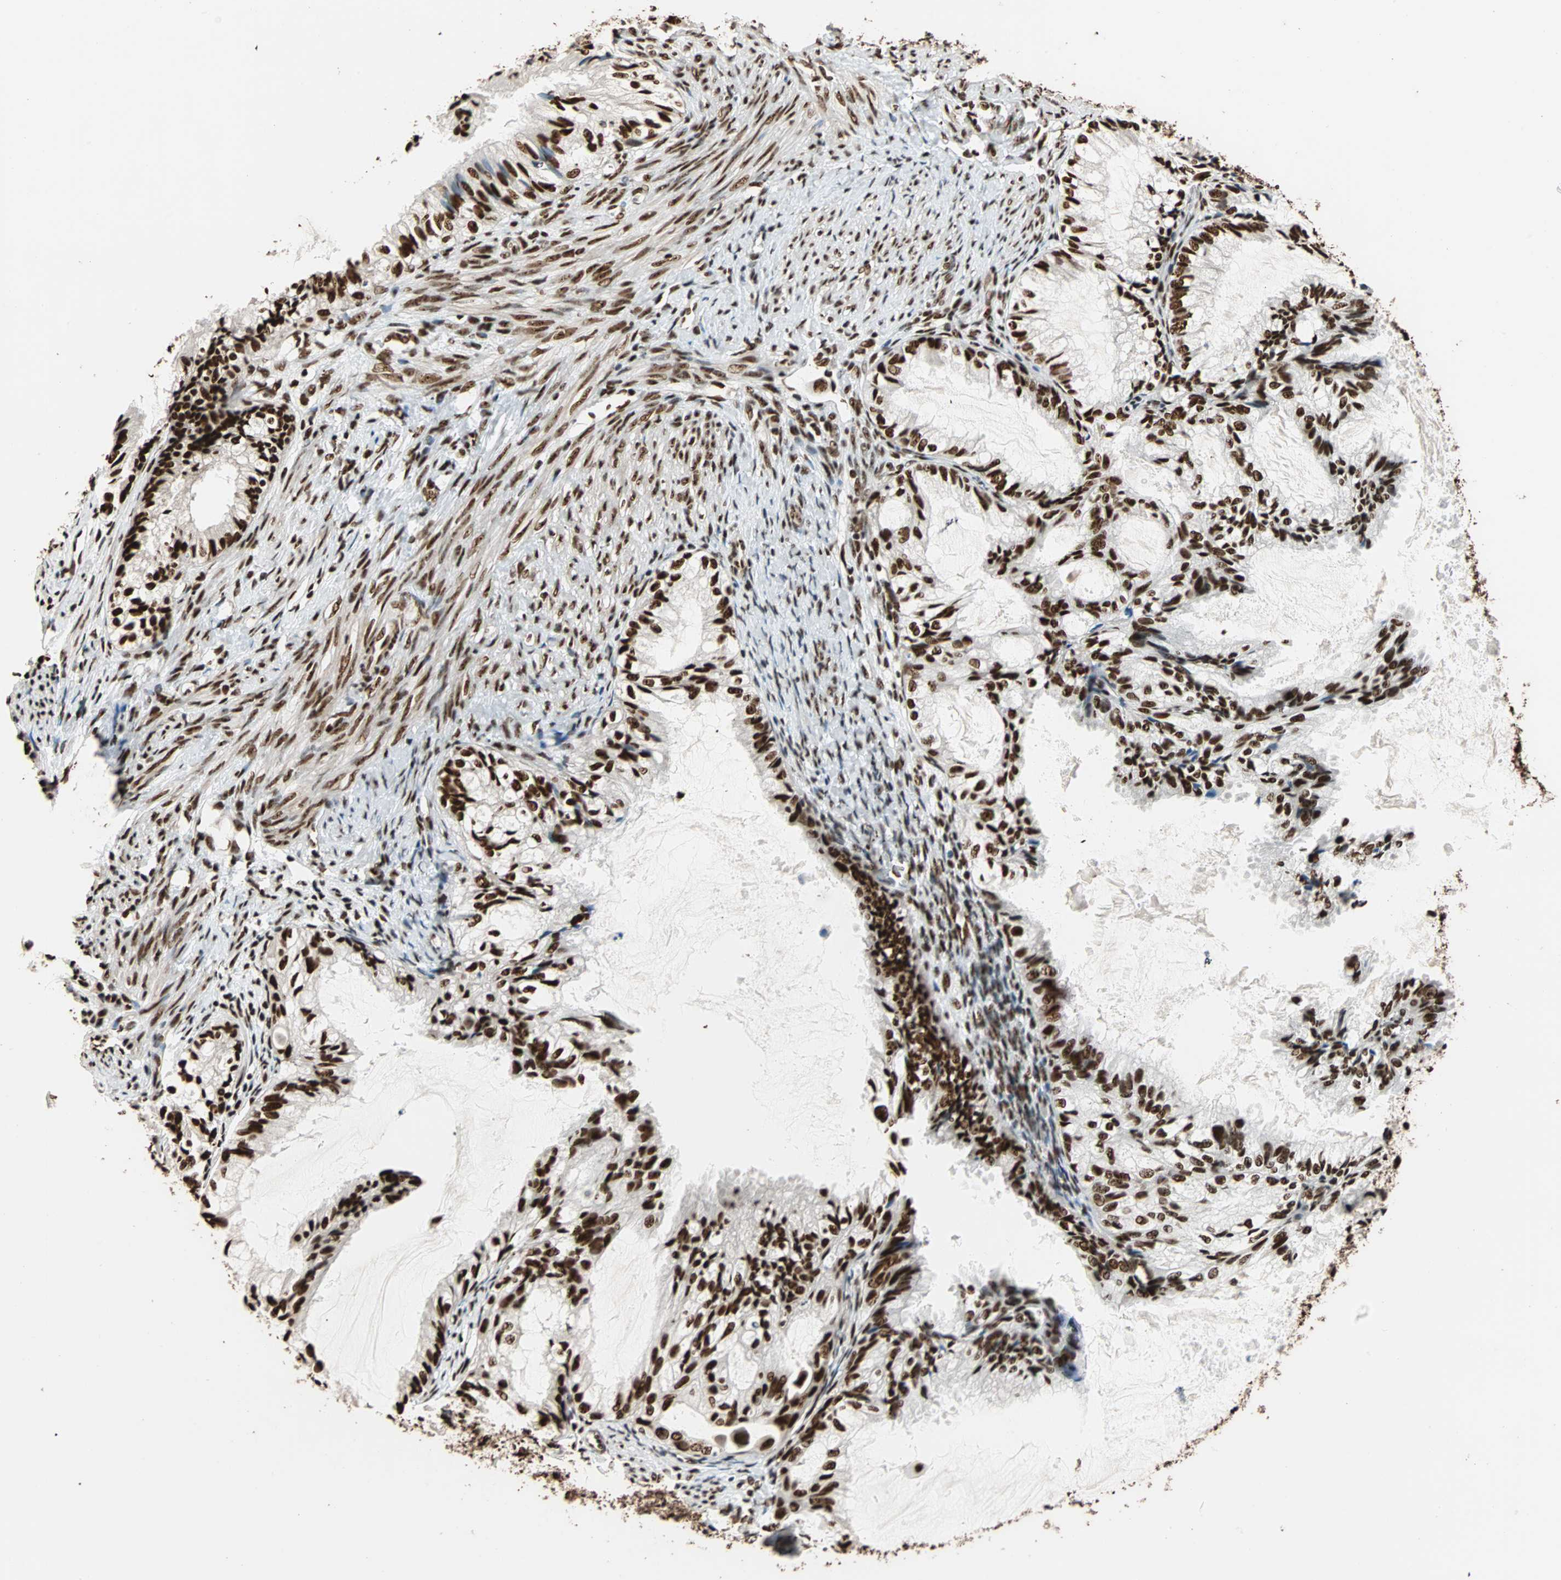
{"staining": {"intensity": "strong", "quantity": ">75%", "location": "nuclear"}, "tissue": "cervical cancer", "cell_type": "Tumor cells", "image_type": "cancer", "snomed": [{"axis": "morphology", "description": "Normal tissue, NOS"}, {"axis": "morphology", "description": "Adenocarcinoma, NOS"}, {"axis": "topography", "description": "Cervix"}, {"axis": "topography", "description": "Endometrium"}], "caption": "A micrograph showing strong nuclear expression in about >75% of tumor cells in cervical cancer (adenocarcinoma), as visualized by brown immunohistochemical staining.", "gene": "ILF2", "patient": {"sex": "female", "age": 86}}